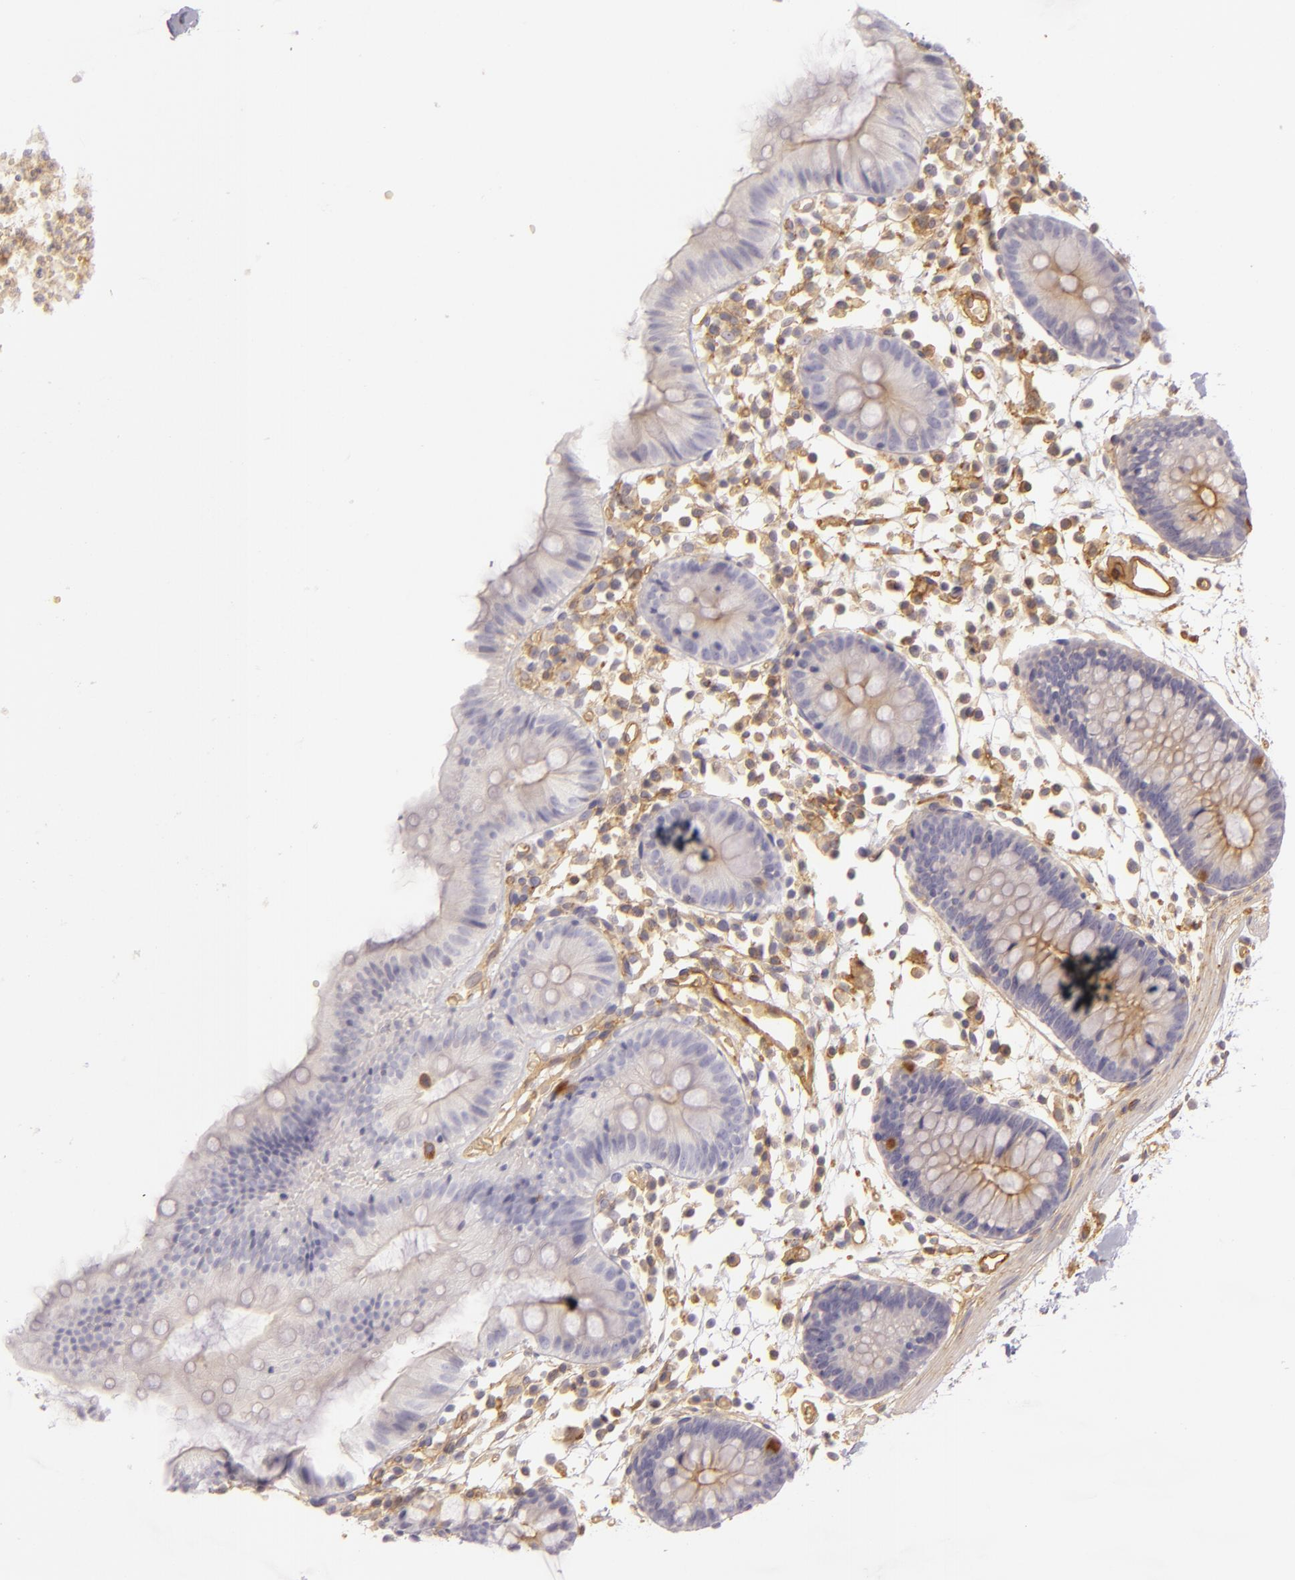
{"staining": {"intensity": "moderate", "quantity": ">75%", "location": "cytoplasmic/membranous"}, "tissue": "colon", "cell_type": "Endothelial cells", "image_type": "normal", "snomed": [{"axis": "morphology", "description": "Normal tissue, NOS"}, {"axis": "topography", "description": "Colon"}], "caption": "There is medium levels of moderate cytoplasmic/membranous positivity in endothelial cells of benign colon, as demonstrated by immunohistochemical staining (brown color).", "gene": "CD59", "patient": {"sex": "male", "age": 14}}